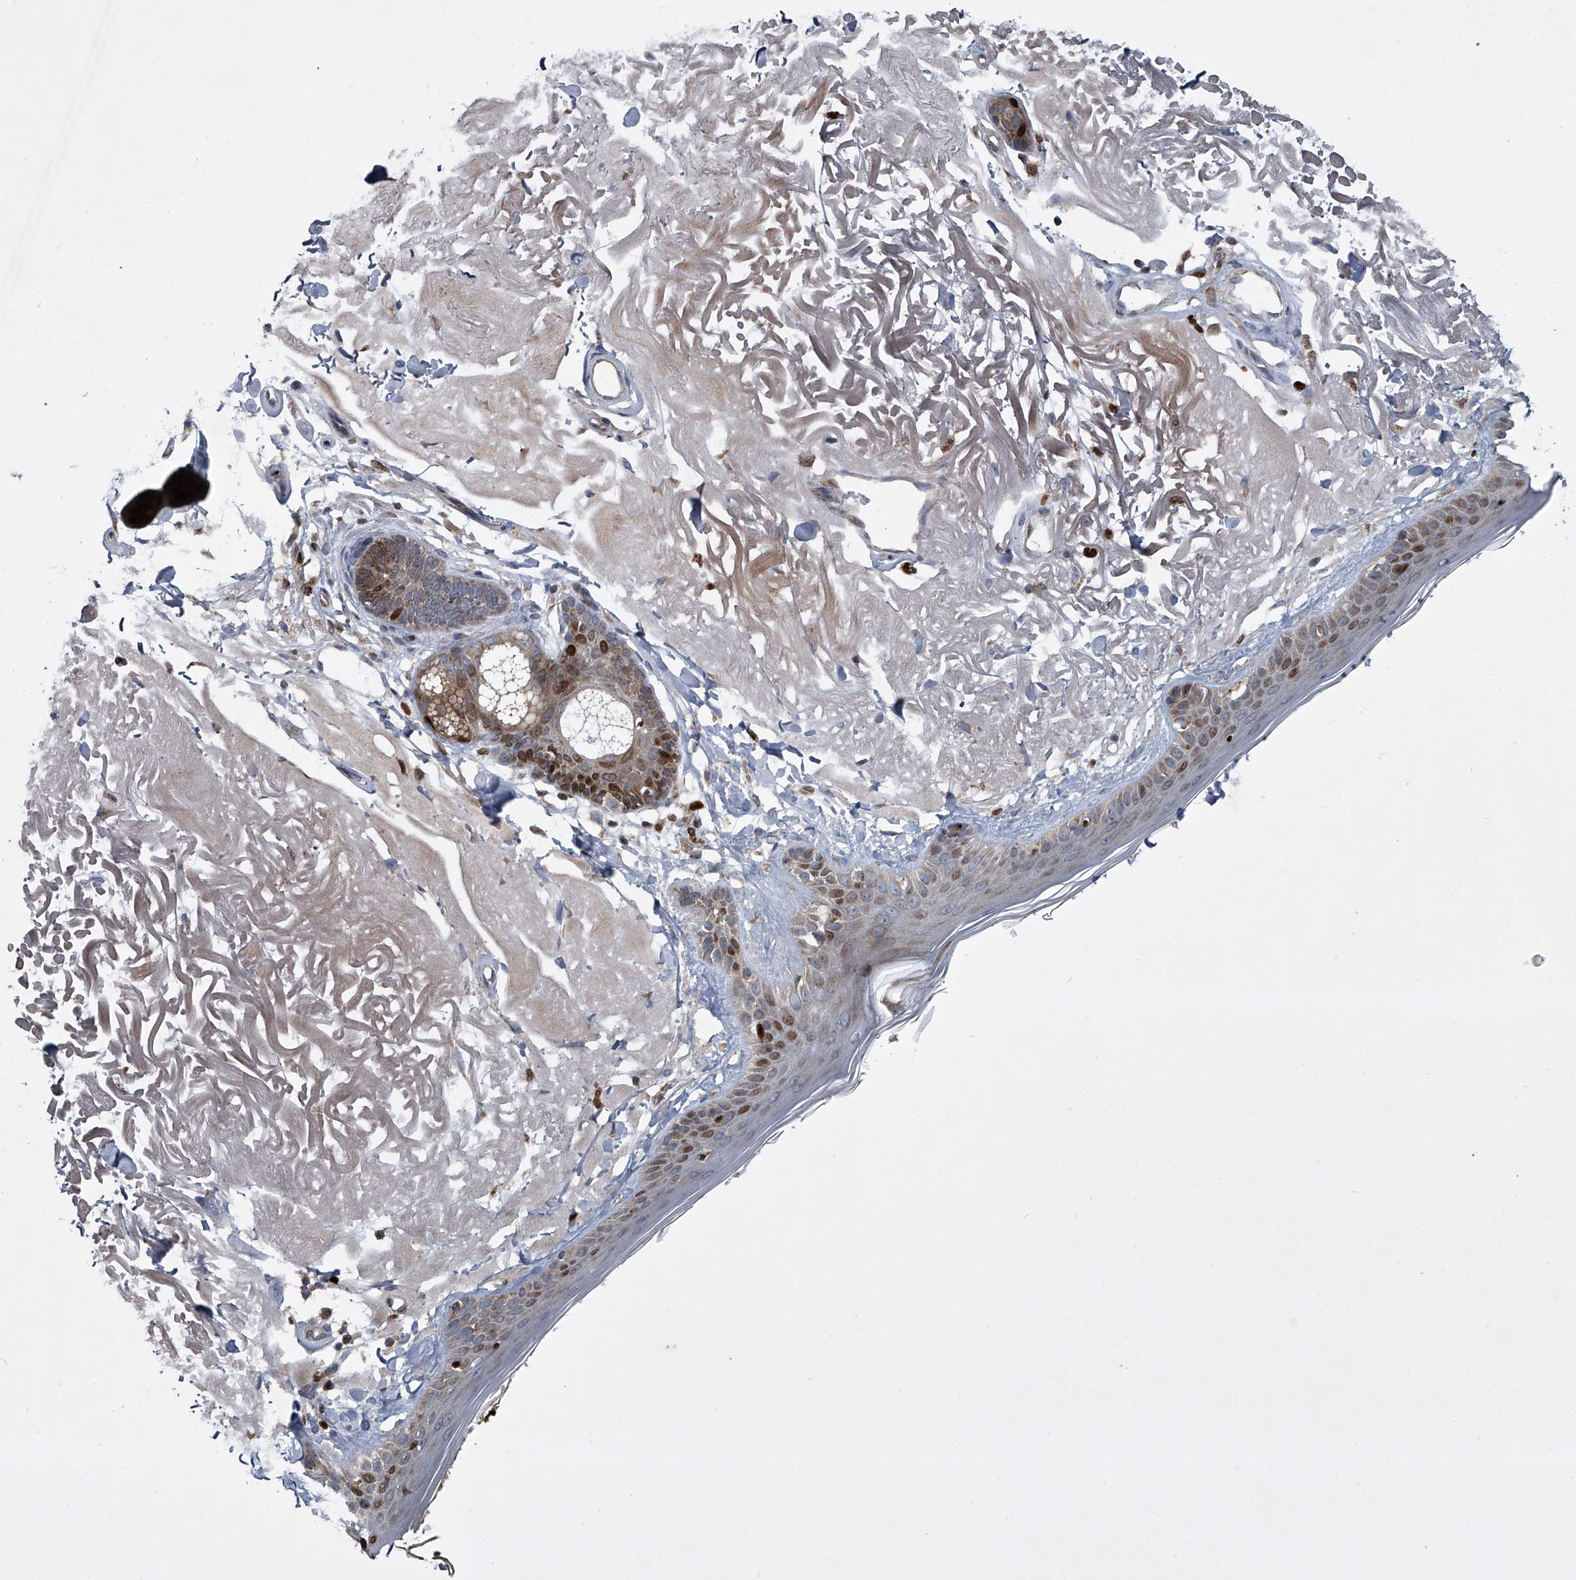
{"staining": {"intensity": "strong", "quantity": ">75%", "location": "cytoplasmic/membranous,nuclear"}, "tissue": "skin", "cell_type": "Fibroblasts", "image_type": "normal", "snomed": [{"axis": "morphology", "description": "Normal tissue, NOS"}, {"axis": "topography", "description": "Skin"}, {"axis": "topography", "description": "Skeletal muscle"}], "caption": "DAB (3,3'-diaminobenzidine) immunohistochemical staining of normal human skin demonstrates strong cytoplasmic/membranous,nuclear protein expression in about >75% of fibroblasts. The staining is performed using DAB (3,3'-diaminobenzidine) brown chromogen to label protein expression. The nuclei are counter-stained blue using hematoxylin.", "gene": "STRADA", "patient": {"sex": "male", "age": 83}}